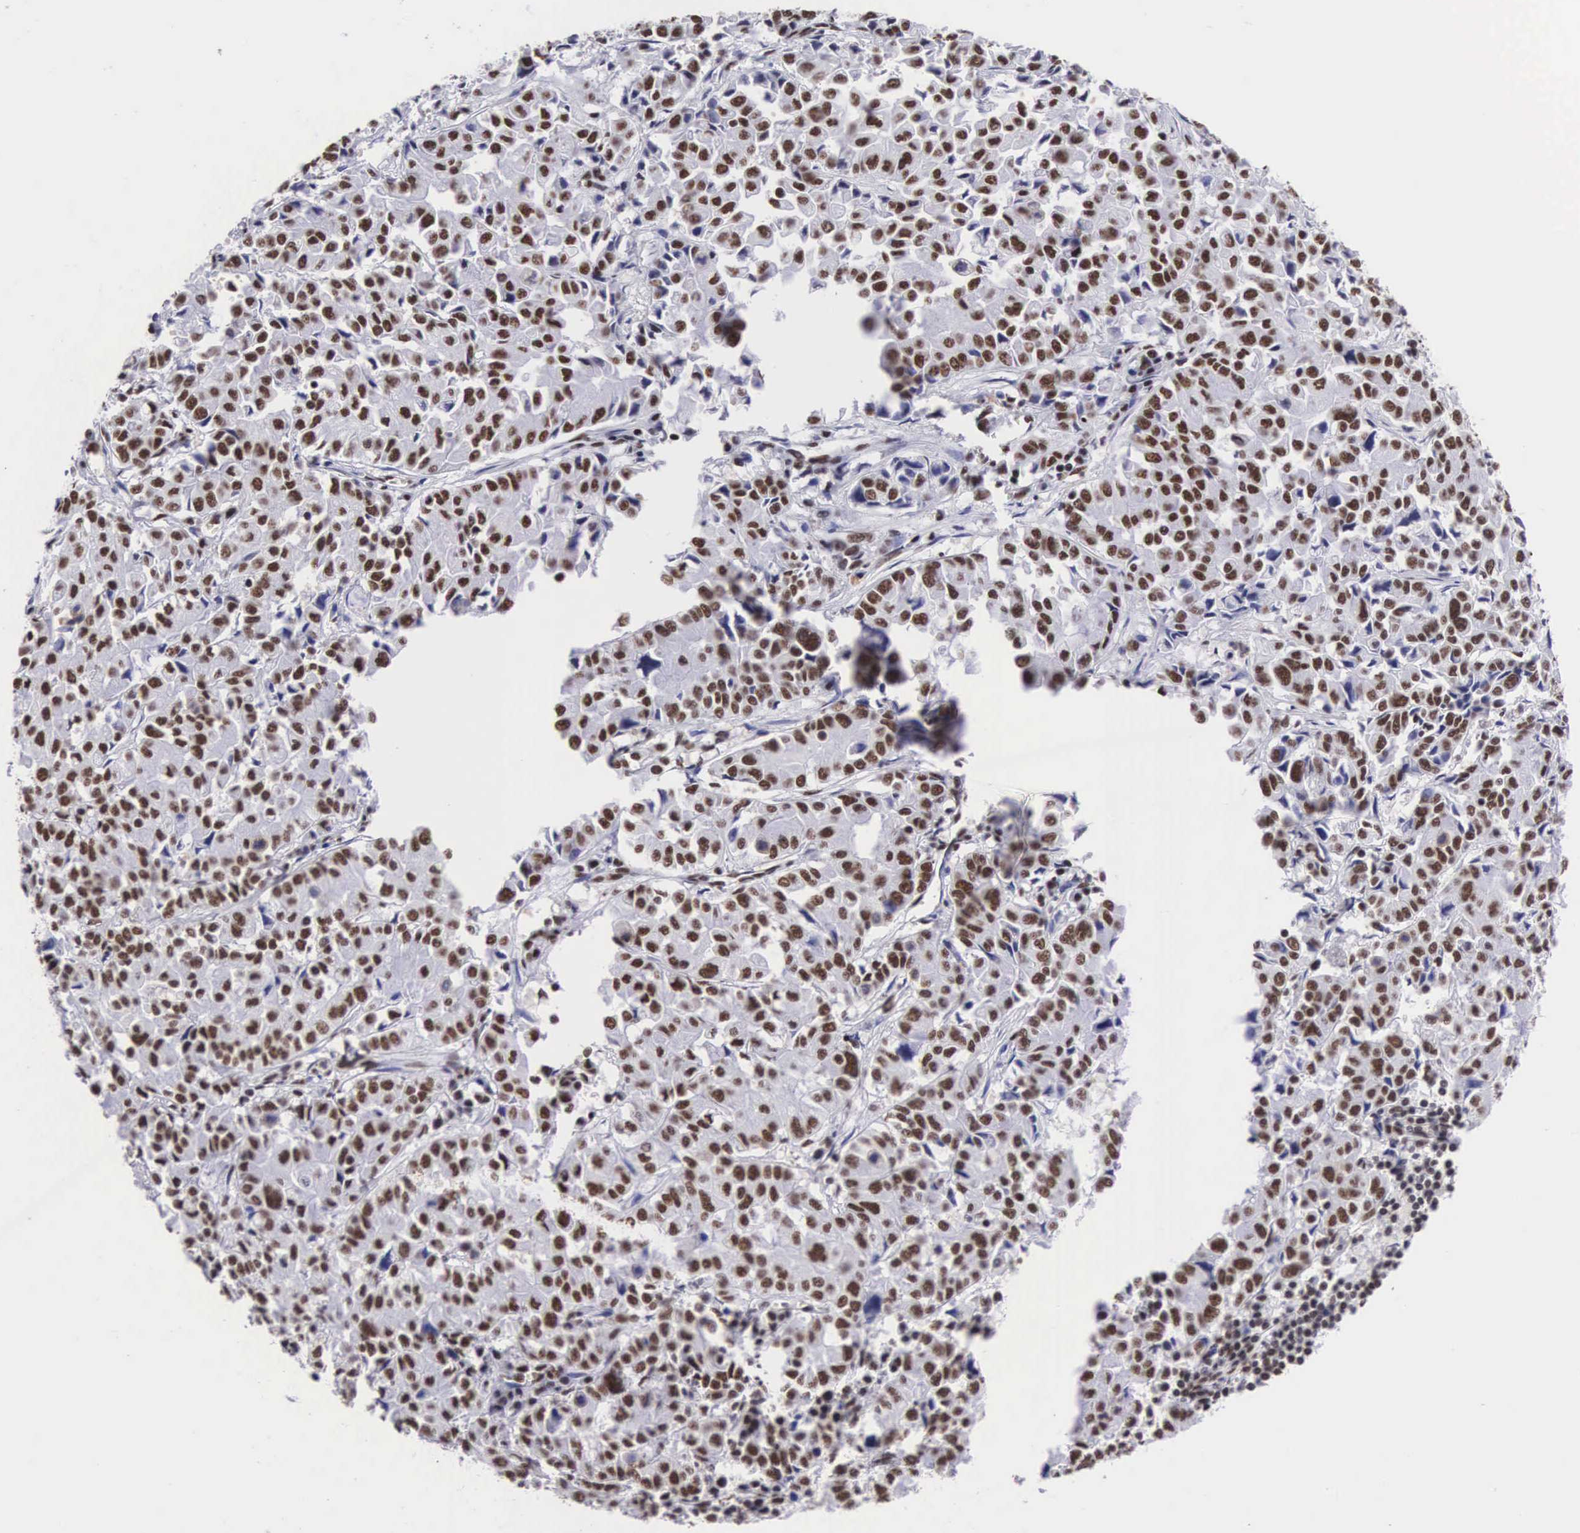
{"staining": {"intensity": "moderate", "quantity": ">75%", "location": "nuclear"}, "tissue": "pancreatic cancer", "cell_type": "Tumor cells", "image_type": "cancer", "snomed": [{"axis": "morphology", "description": "Adenocarcinoma, NOS"}, {"axis": "topography", "description": "Pancreas"}], "caption": "An immunohistochemistry (IHC) histopathology image of neoplastic tissue is shown. Protein staining in brown labels moderate nuclear positivity in pancreatic cancer (adenocarcinoma) within tumor cells.", "gene": "SF3A1", "patient": {"sex": "female", "age": 52}}